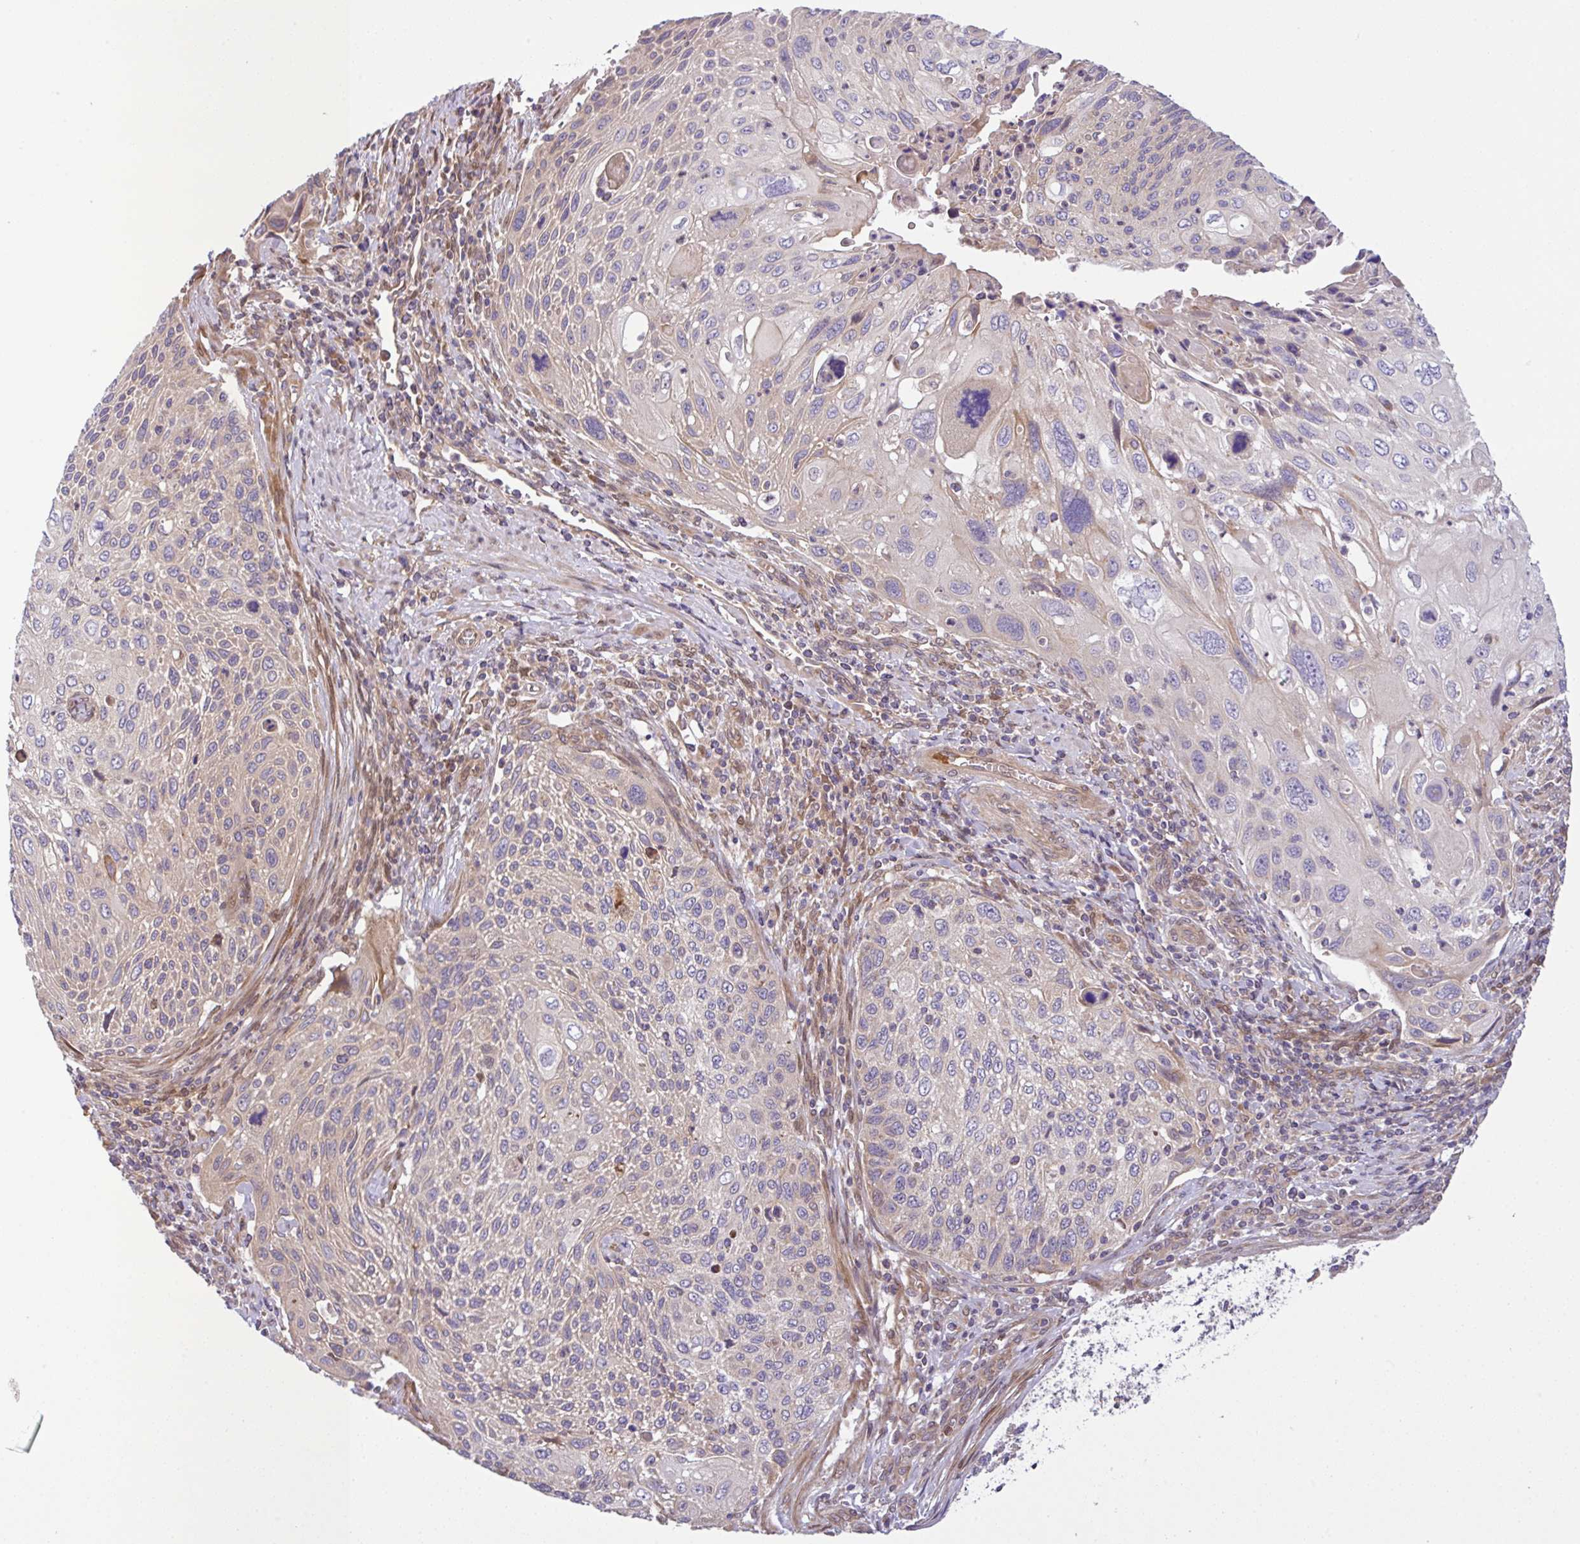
{"staining": {"intensity": "weak", "quantity": "<25%", "location": "cytoplasmic/membranous"}, "tissue": "cervical cancer", "cell_type": "Tumor cells", "image_type": "cancer", "snomed": [{"axis": "morphology", "description": "Squamous cell carcinoma, NOS"}, {"axis": "topography", "description": "Cervix"}], "caption": "Photomicrograph shows no protein expression in tumor cells of squamous cell carcinoma (cervical) tissue.", "gene": "UBE4A", "patient": {"sex": "female", "age": 70}}